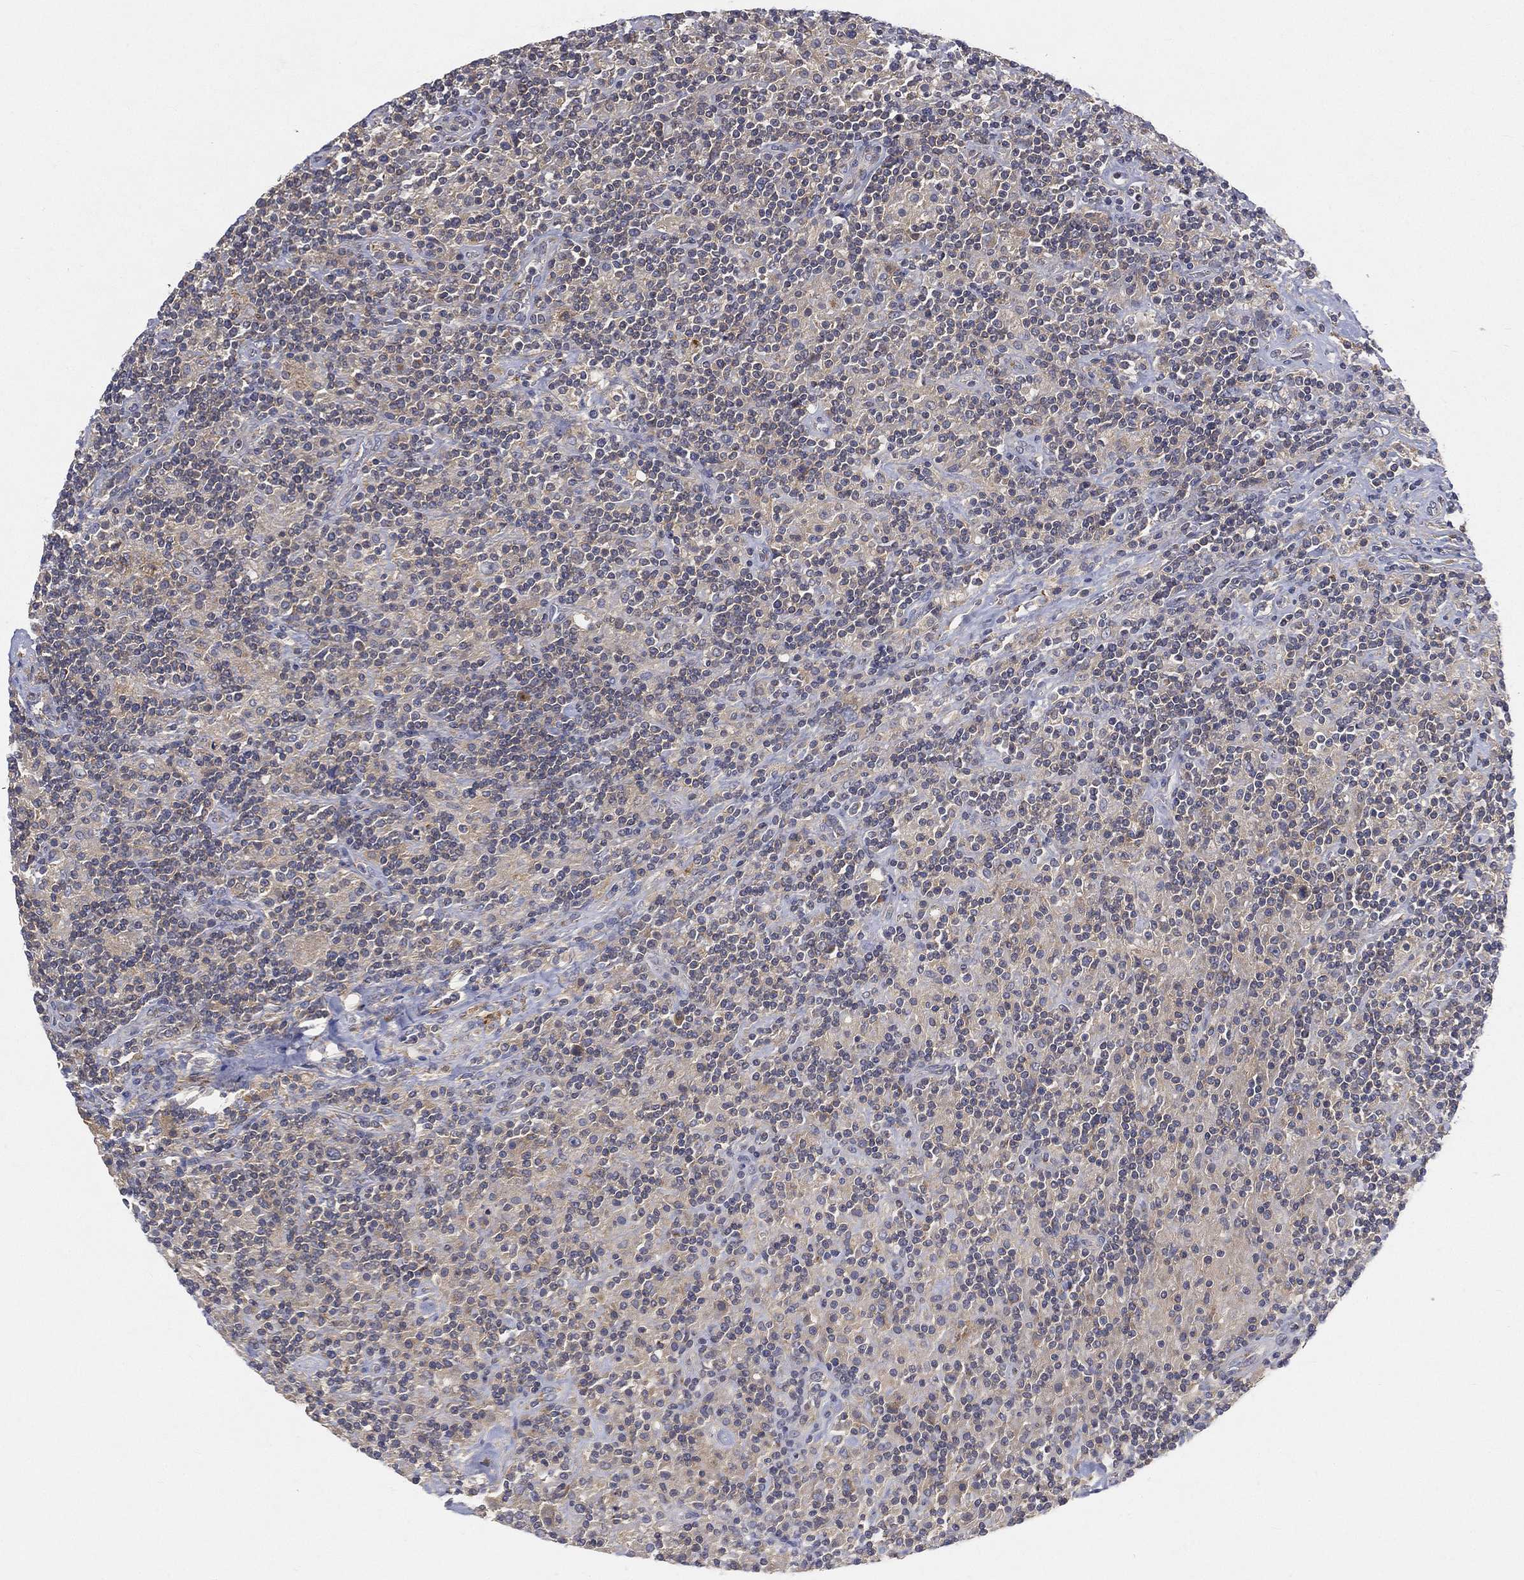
{"staining": {"intensity": "negative", "quantity": "none", "location": "none"}, "tissue": "lymphoma", "cell_type": "Tumor cells", "image_type": "cancer", "snomed": [{"axis": "morphology", "description": "Hodgkin's disease, NOS"}, {"axis": "topography", "description": "Lymph node"}], "caption": "The image exhibits no significant staining in tumor cells of Hodgkin's disease.", "gene": "CTSL", "patient": {"sex": "male", "age": 70}}